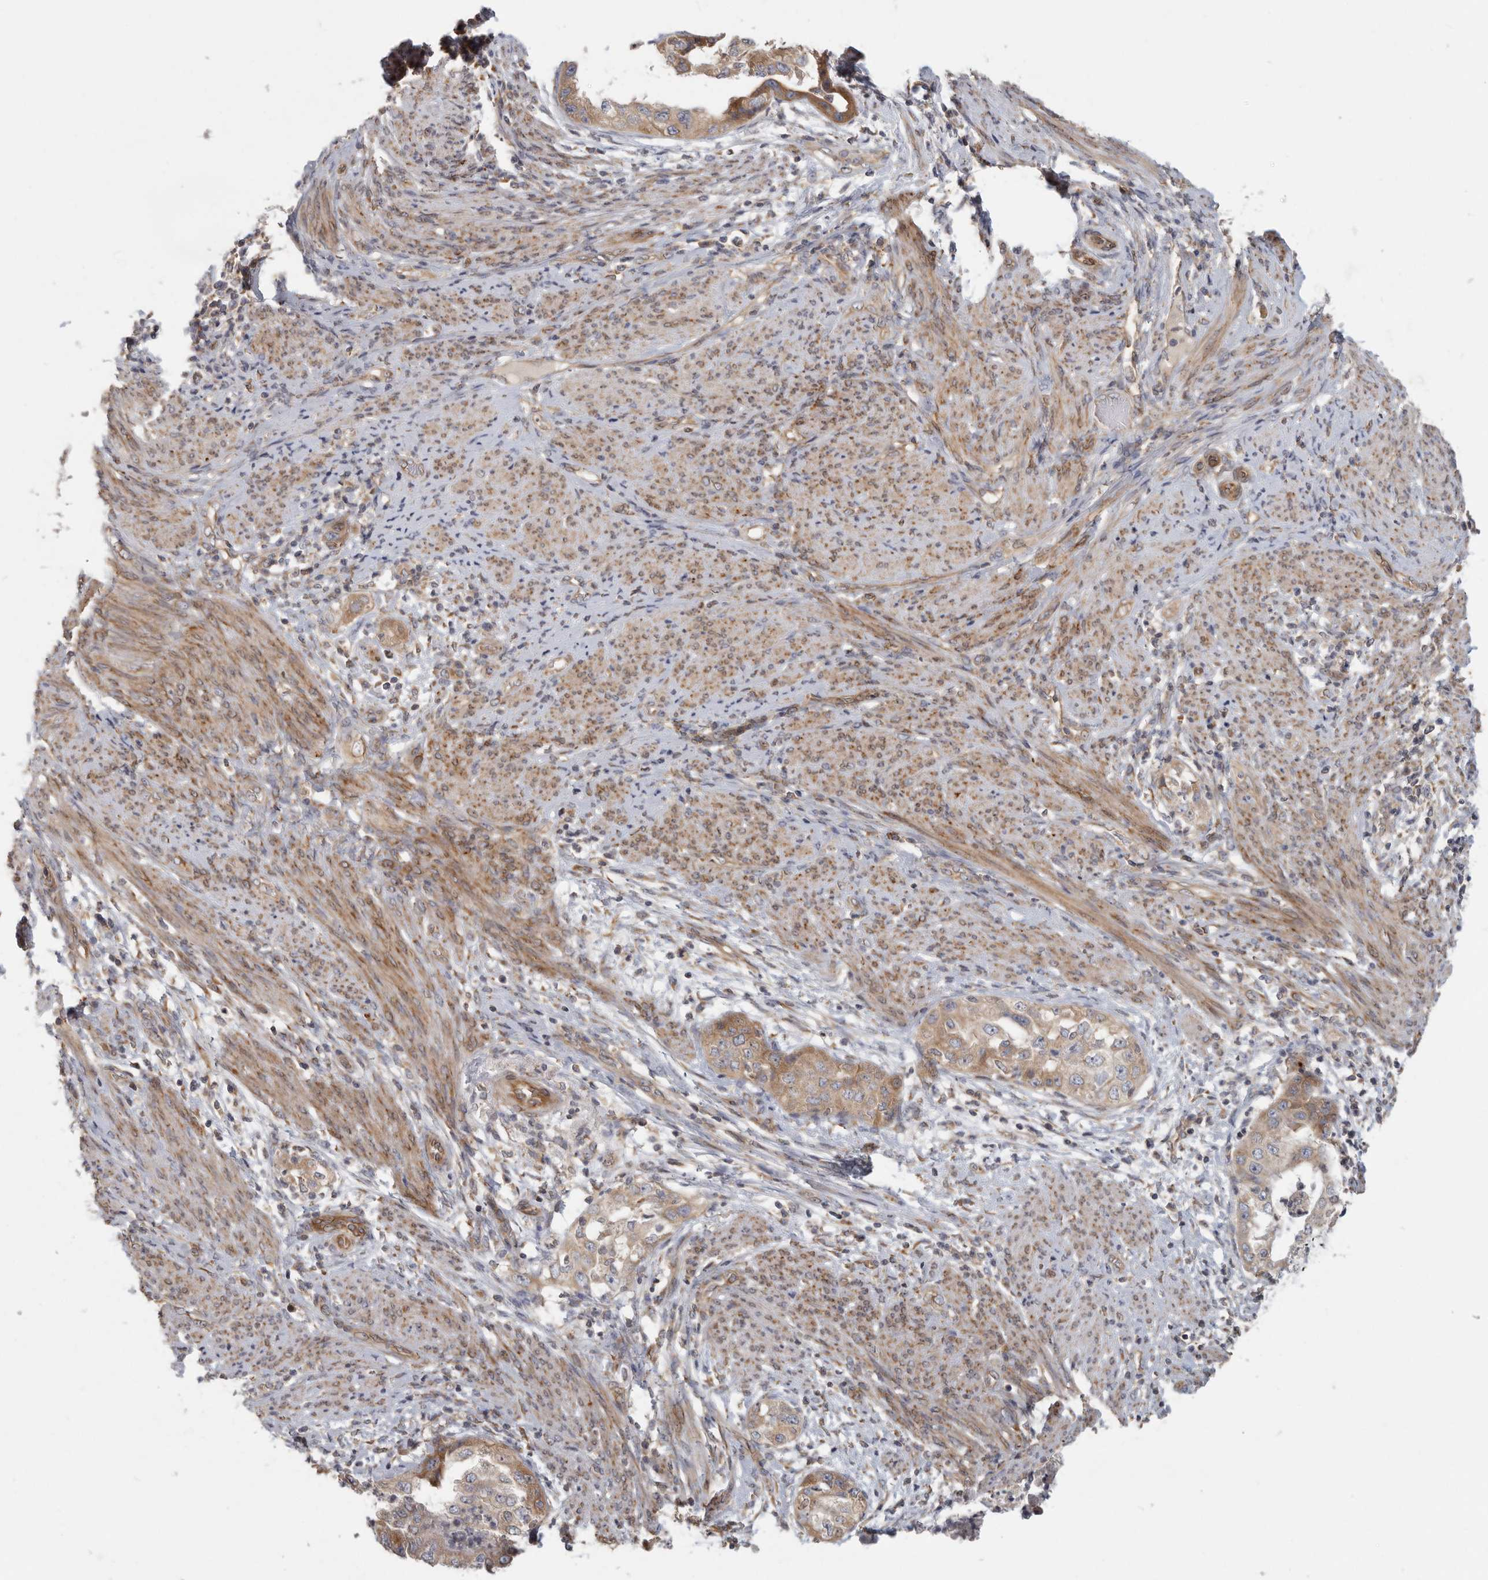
{"staining": {"intensity": "moderate", "quantity": ">75%", "location": "cytoplasmic/membranous"}, "tissue": "endometrial cancer", "cell_type": "Tumor cells", "image_type": "cancer", "snomed": [{"axis": "morphology", "description": "Adenocarcinoma, NOS"}, {"axis": "topography", "description": "Endometrium"}], "caption": "Adenocarcinoma (endometrial) stained with immunohistochemistry (IHC) shows moderate cytoplasmic/membranous expression in about >75% of tumor cells. (brown staining indicates protein expression, while blue staining denotes nuclei).", "gene": "BCAP29", "patient": {"sex": "female", "age": 85}}